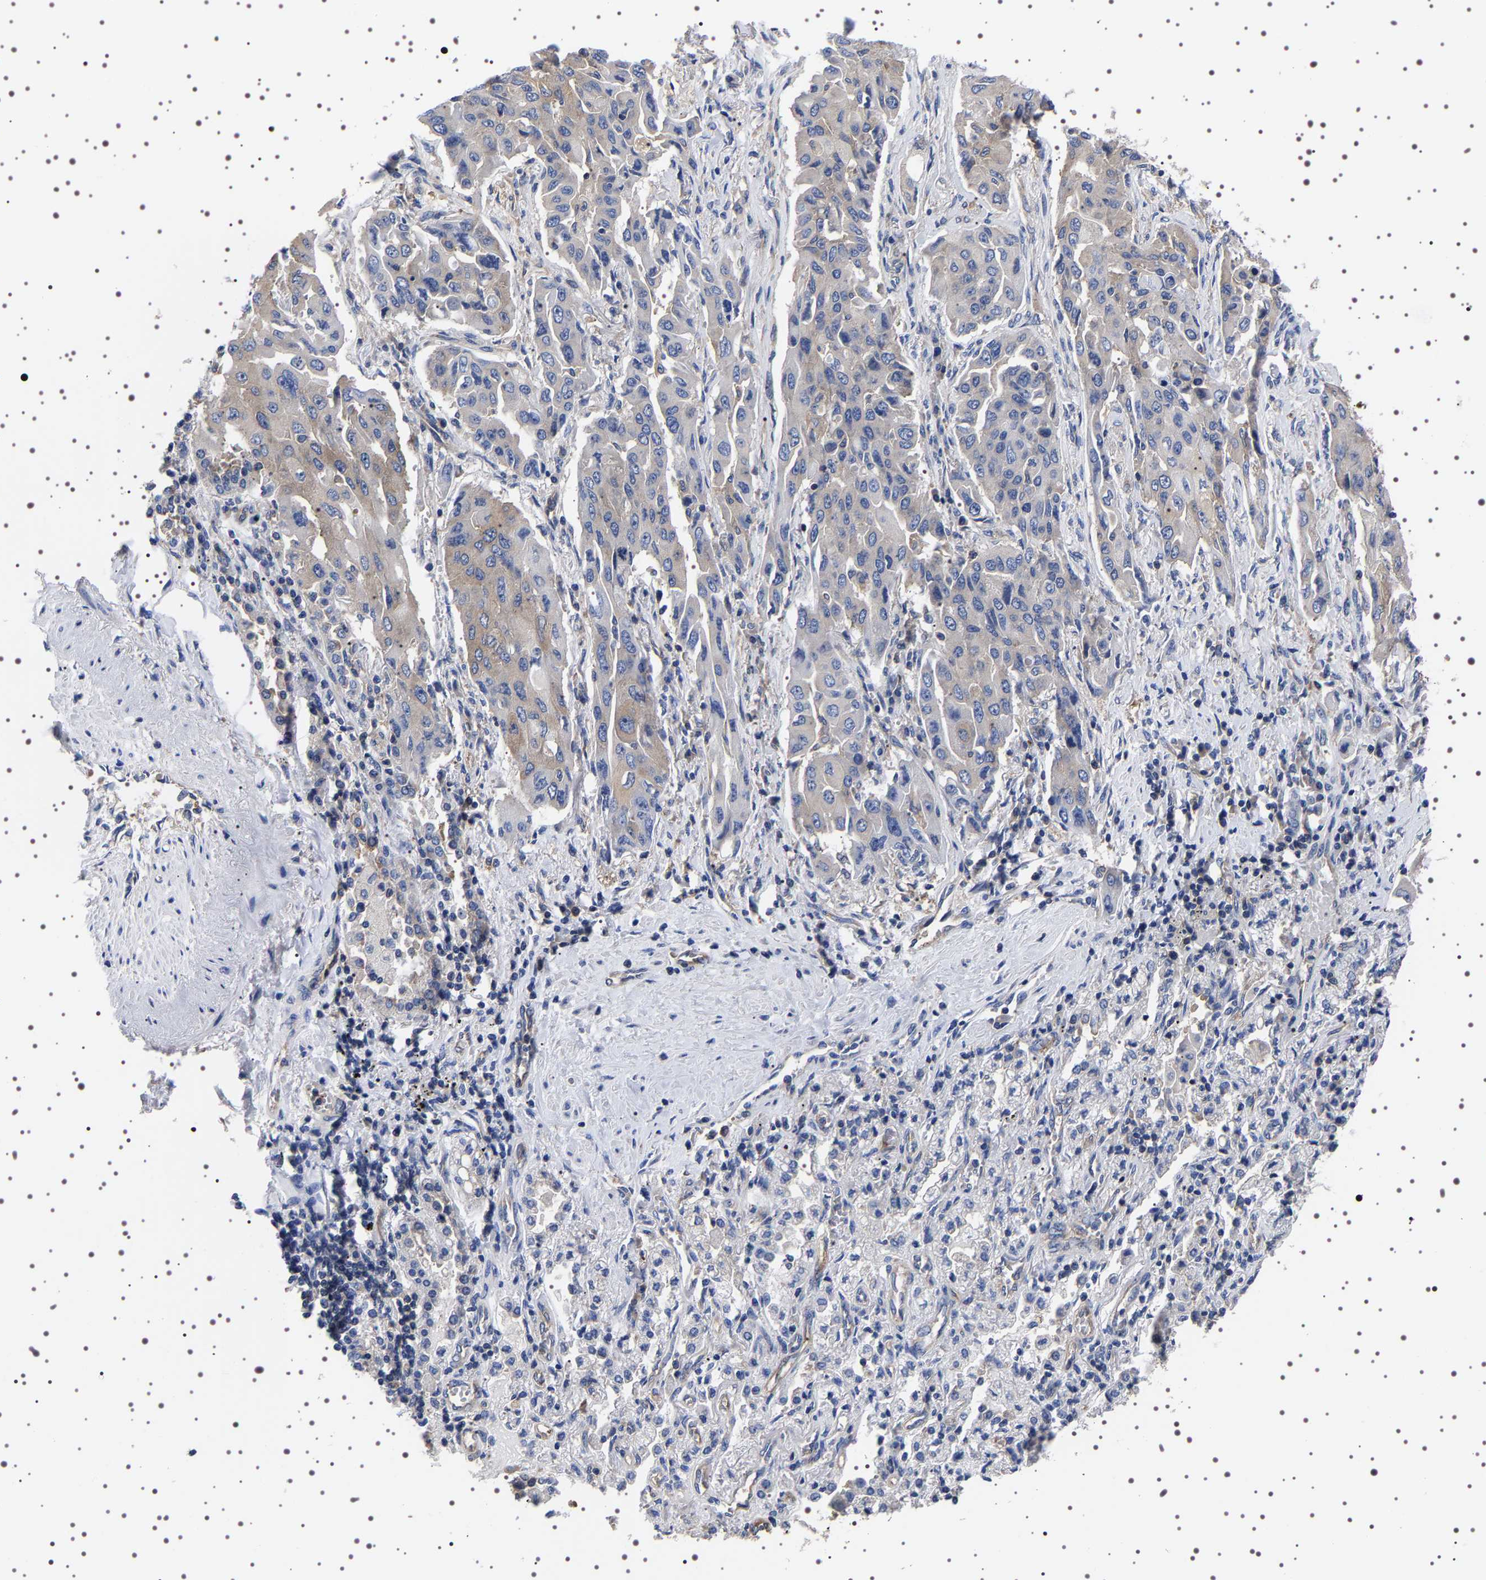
{"staining": {"intensity": "weak", "quantity": "<25%", "location": "cytoplasmic/membranous"}, "tissue": "lung cancer", "cell_type": "Tumor cells", "image_type": "cancer", "snomed": [{"axis": "morphology", "description": "Adenocarcinoma, NOS"}, {"axis": "topography", "description": "Lung"}], "caption": "Immunohistochemistry (IHC) photomicrograph of human lung cancer (adenocarcinoma) stained for a protein (brown), which shows no staining in tumor cells. (DAB (3,3'-diaminobenzidine) IHC, high magnification).", "gene": "DARS1", "patient": {"sex": "female", "age": 65}}